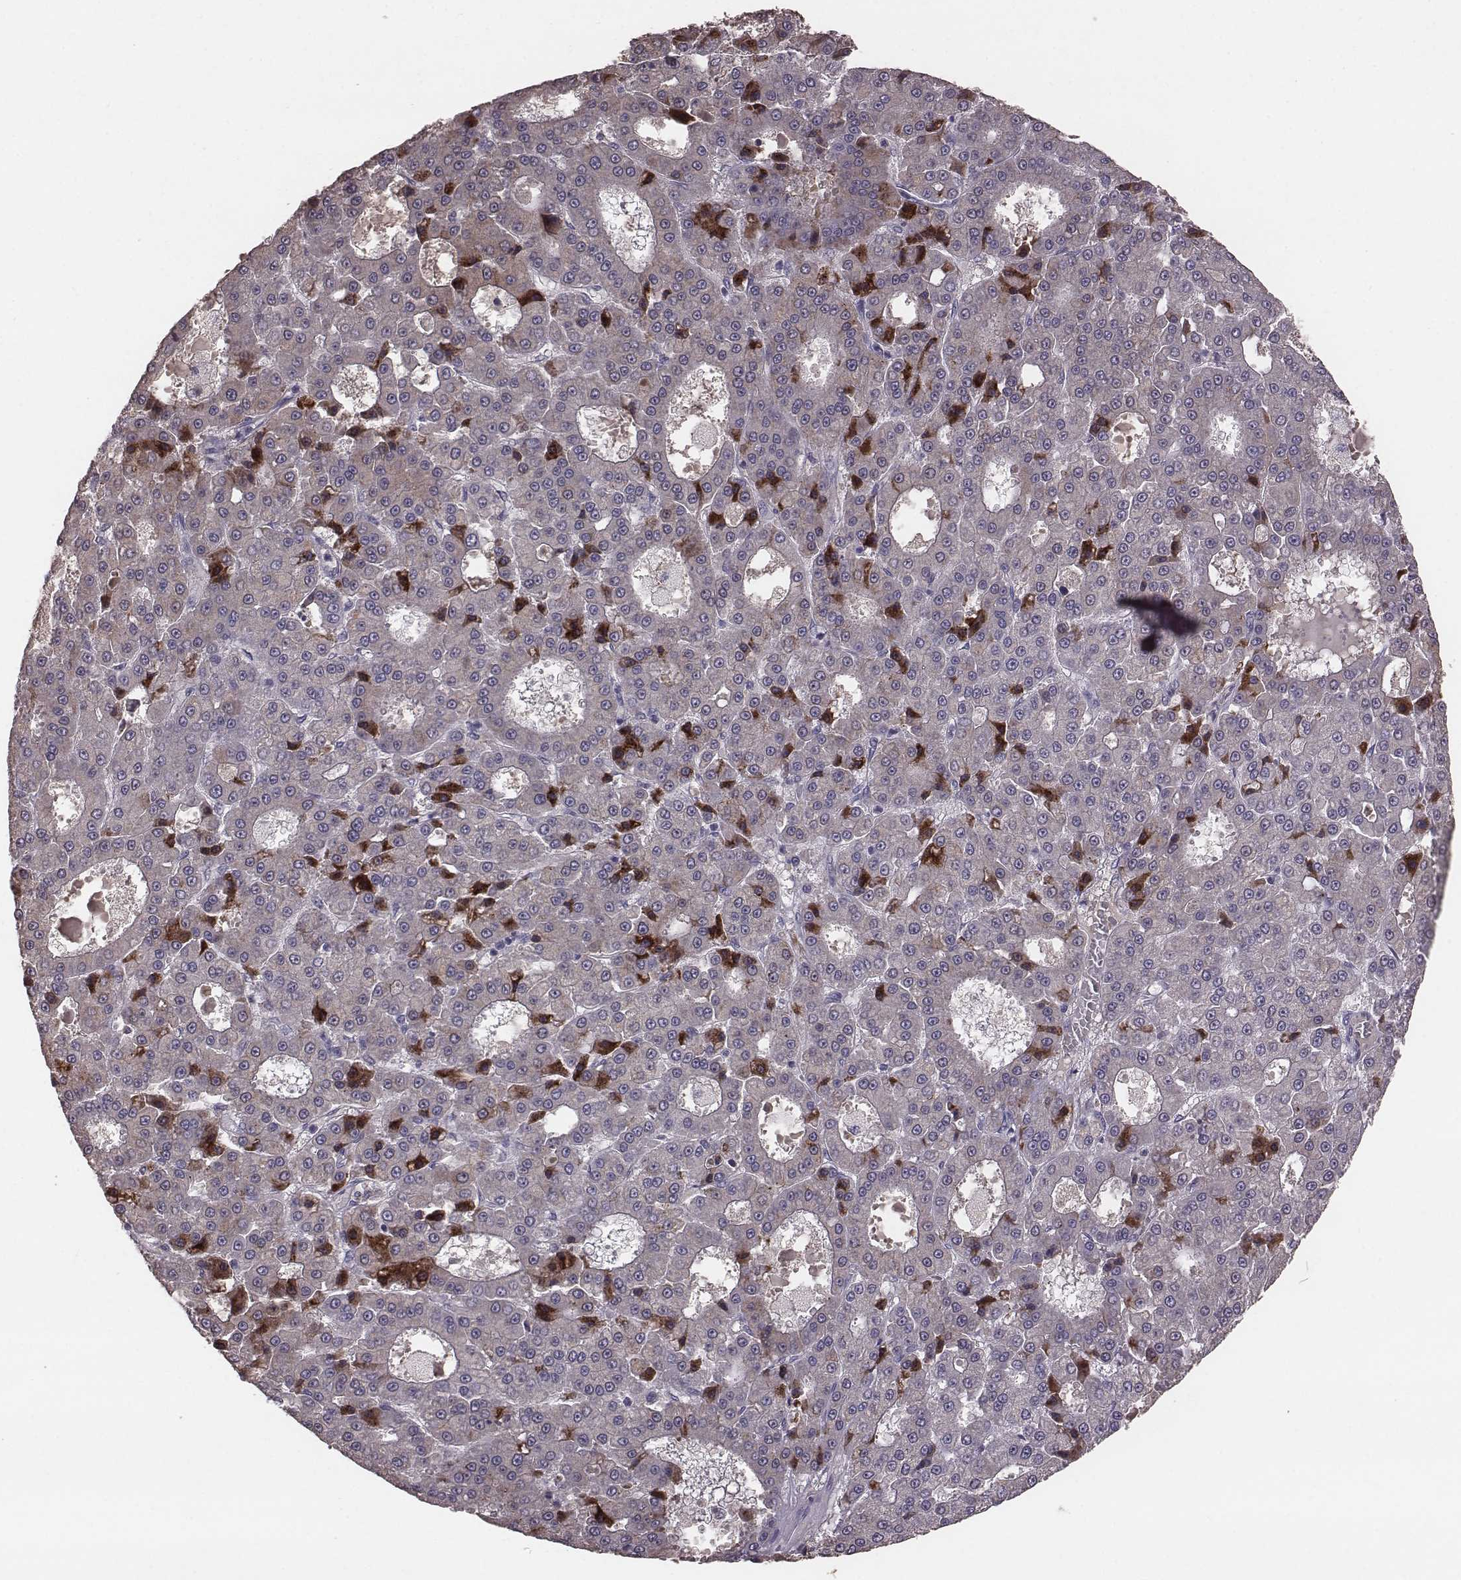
{"staining": {"intensity": "strong", "quantity": "<25%", "location": "cytoplasmic/membranous"}, "tissue": "liver cancer", "cell_type": "Tumor cells", "image_type": "cancer", "snomed": [{"axis": "morphology", "description": "Carcinoma, Hepatocellular, NOS"}, {"axis": "topography", "description": "Liver"}], "caption": "Immunohistochemical staining of human liver cancer shows medium levels of strong cytoplasmic/membranous staining in about <25% of tumor cells. The staining was performed using DAB (3,3'-diaminobenzidine) to visualize the protein expression in brown, while the nuclei were stained in blue with hematoxylin (Magnification: 20x).", "gene": "SMIM24", "patient": {"sex": "male", "age": 70}}